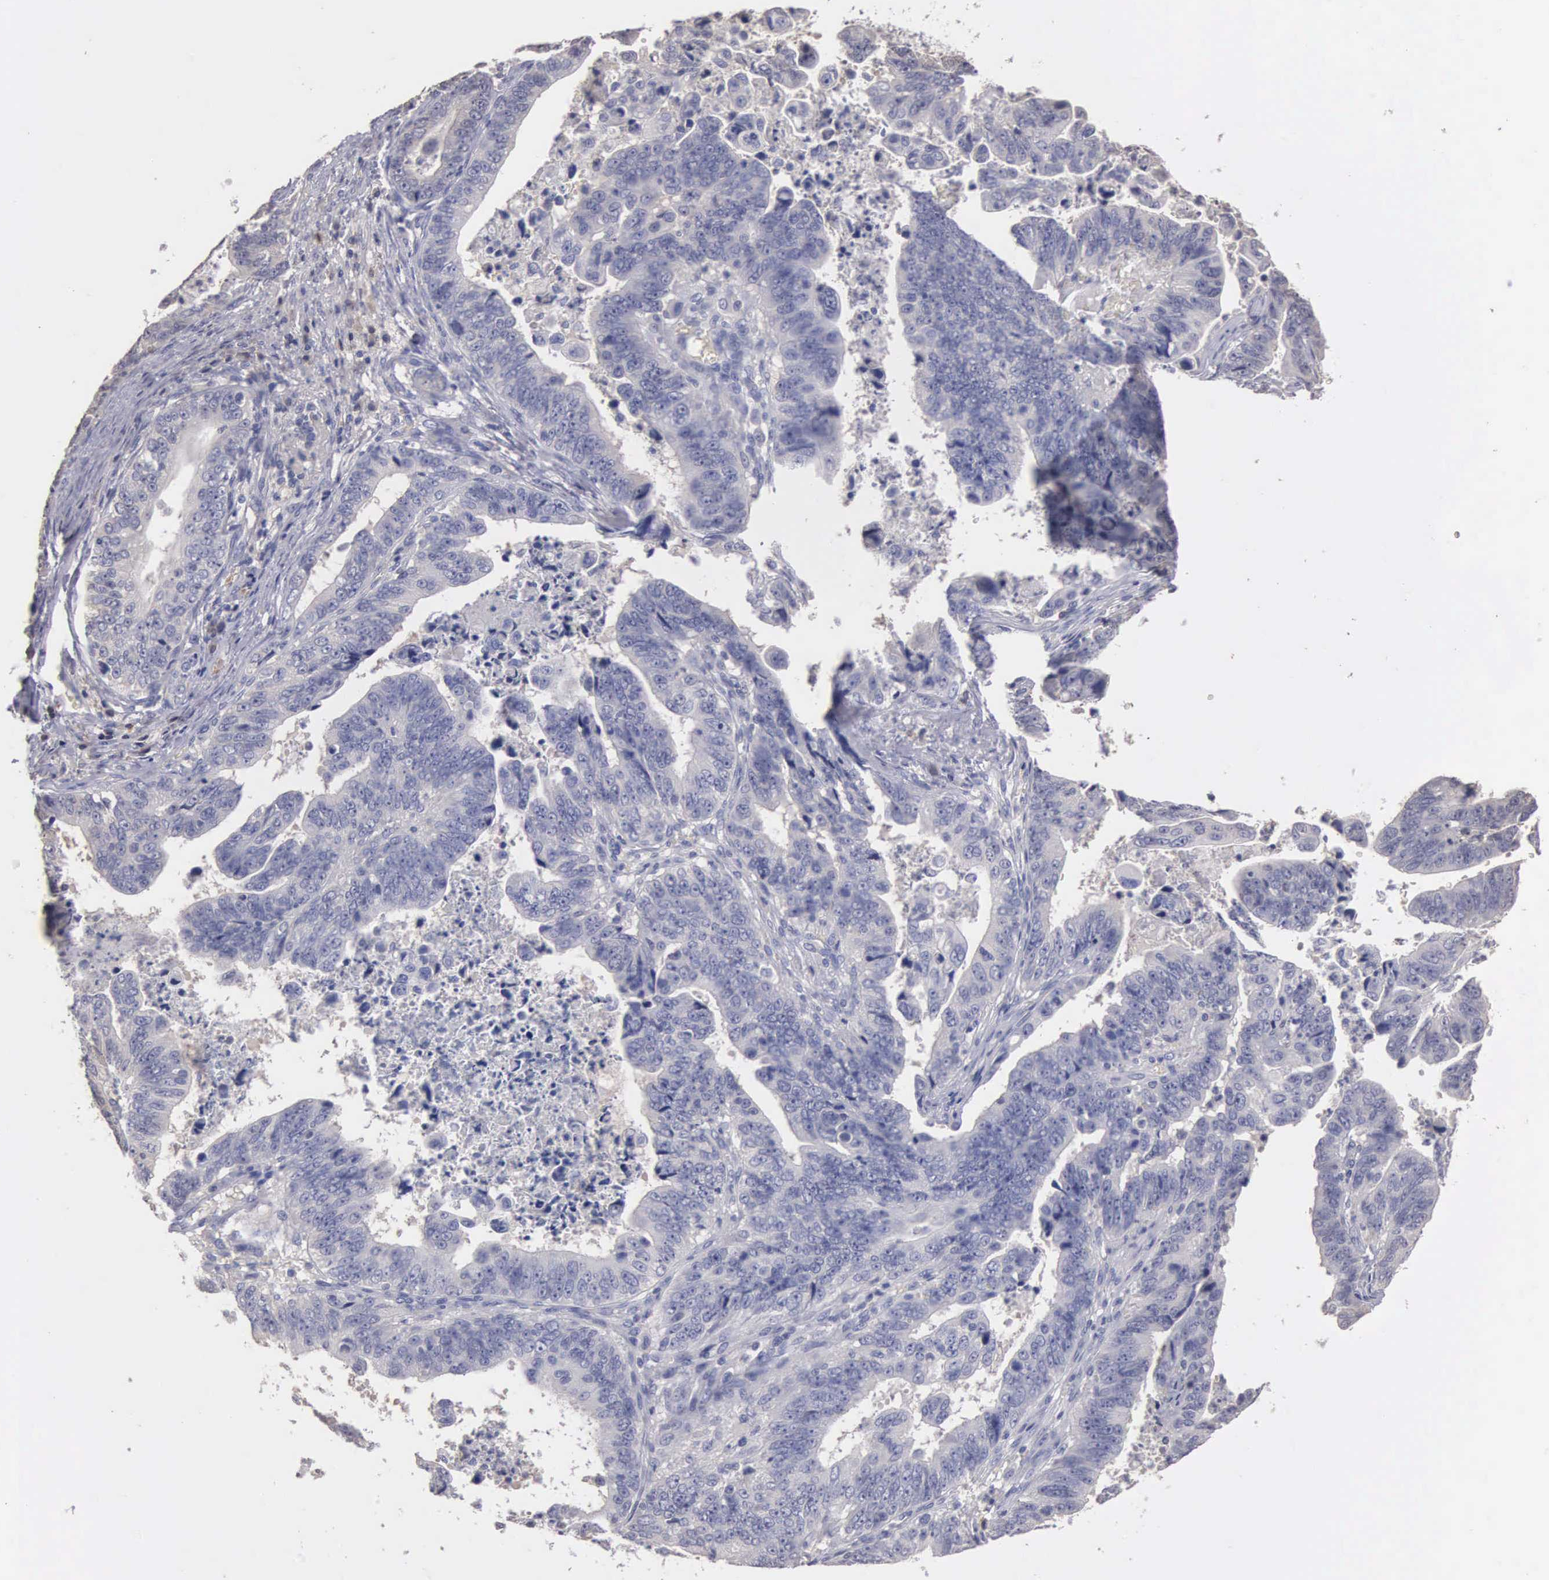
{"staining": {"intensity": "negative", "quantity": "none", "location": "none"}, "tissue": "stomach cancer", "cell_type": "Tumor cells", "image_type": "cancer", "snomed": [{"axis": "morphology", "description": "Adenocarcinoma, NOS"}, {"axis": "topography", "description": "Stomach, upper"}], "caption": "Micrograph shows no significant protein expression in tumor cells of adenocarcinoma (stomach).", "gene": "ENO3", "patient": {"sex": "female", "age": 50}}